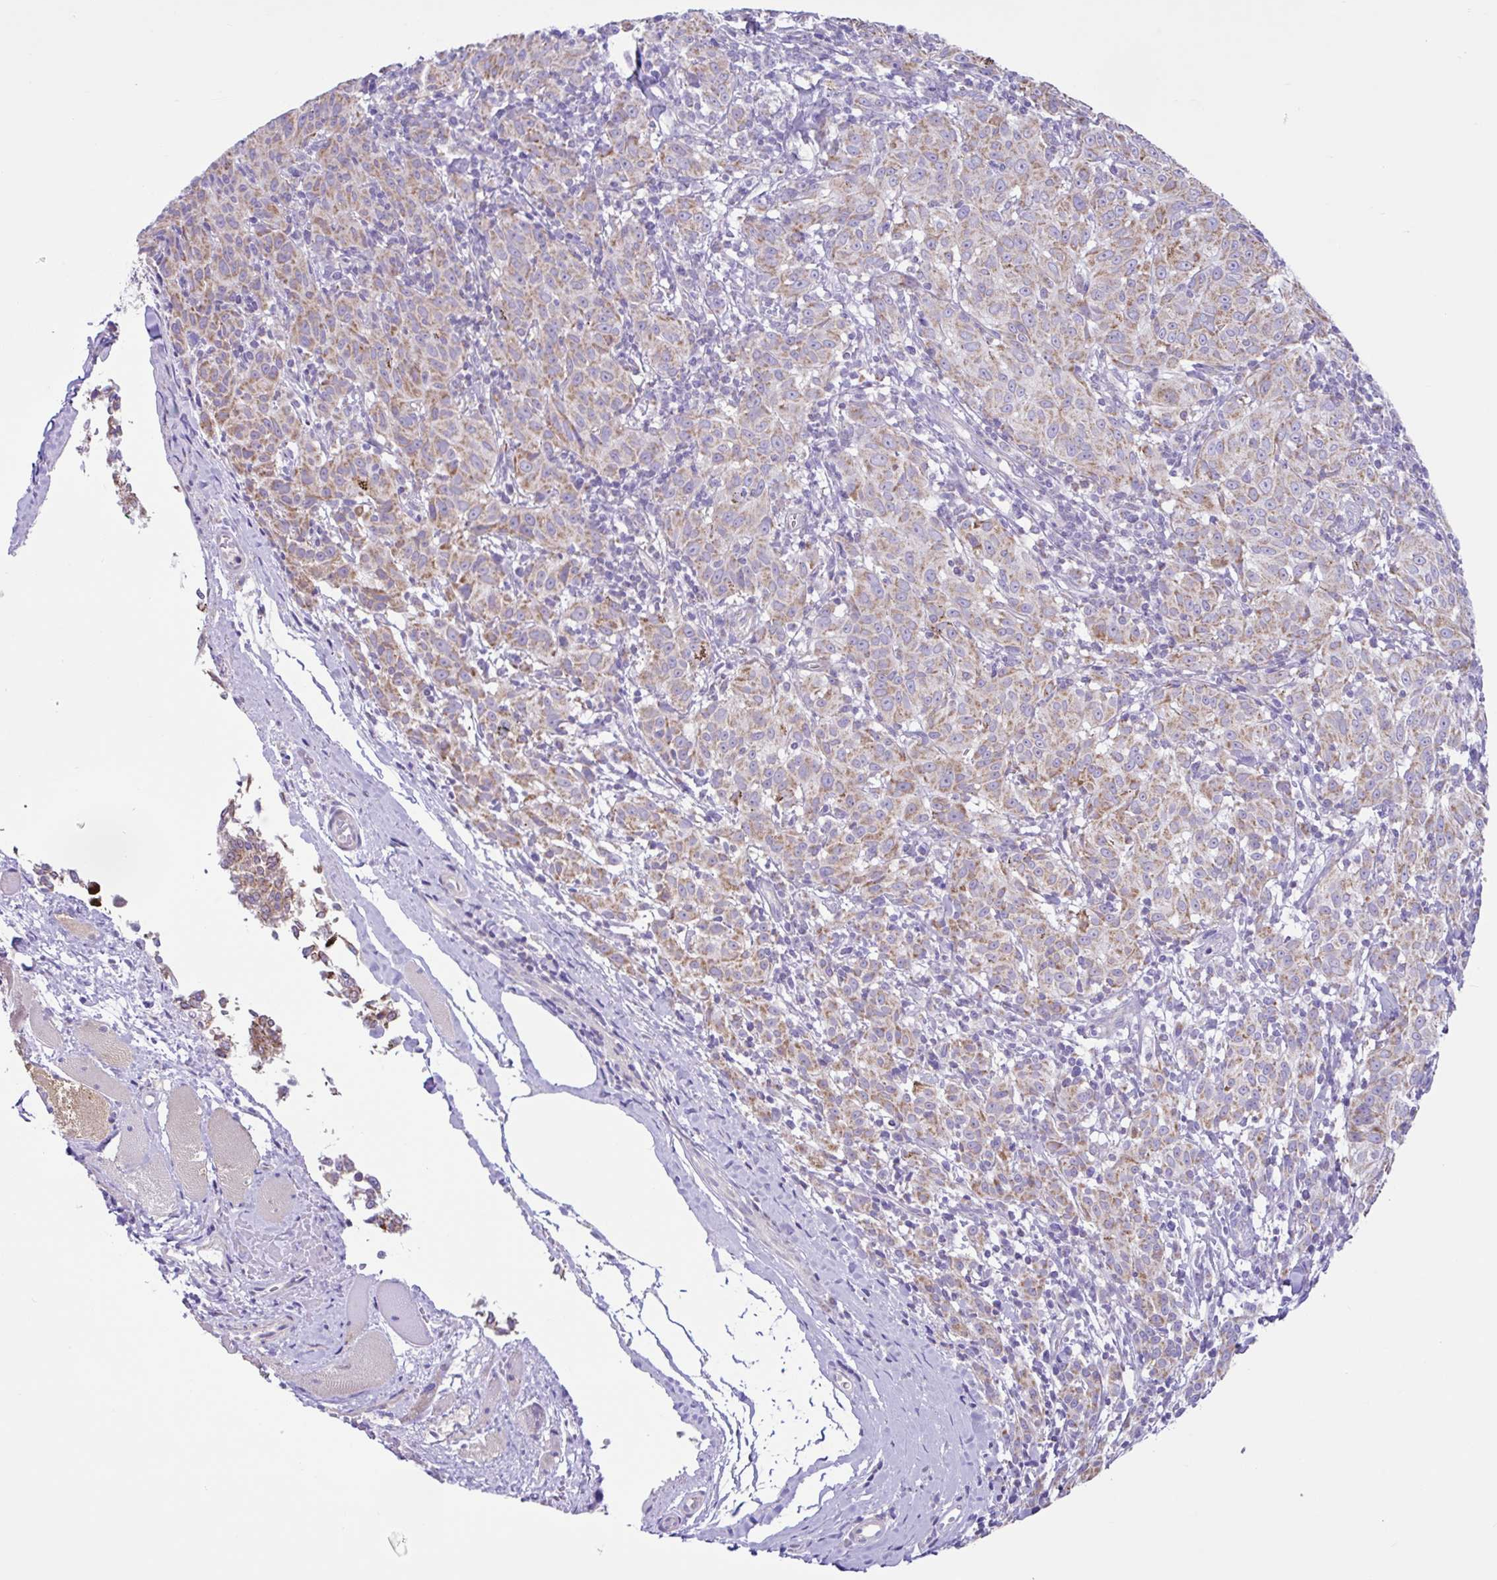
{"staining": {"intensity": "moderate", "quantity": ">75%", "location": "cytoplasmic/membranous"}, "tissue": "melanoma", "cell_type": "Tumor cells", "image_type": "cancer", "snomed": [{"axis": "morphology", "description": "Malignant melanoma, NOS"}, {"axis": "topography", "description": "Skin"}], "caption": "Moderate cytoplasmic/membranous positivity is identified in about >75% of tumor cells in melanoma.", "gene": "NDUFS2", "patient": {"sex": "female", "age": 72}}